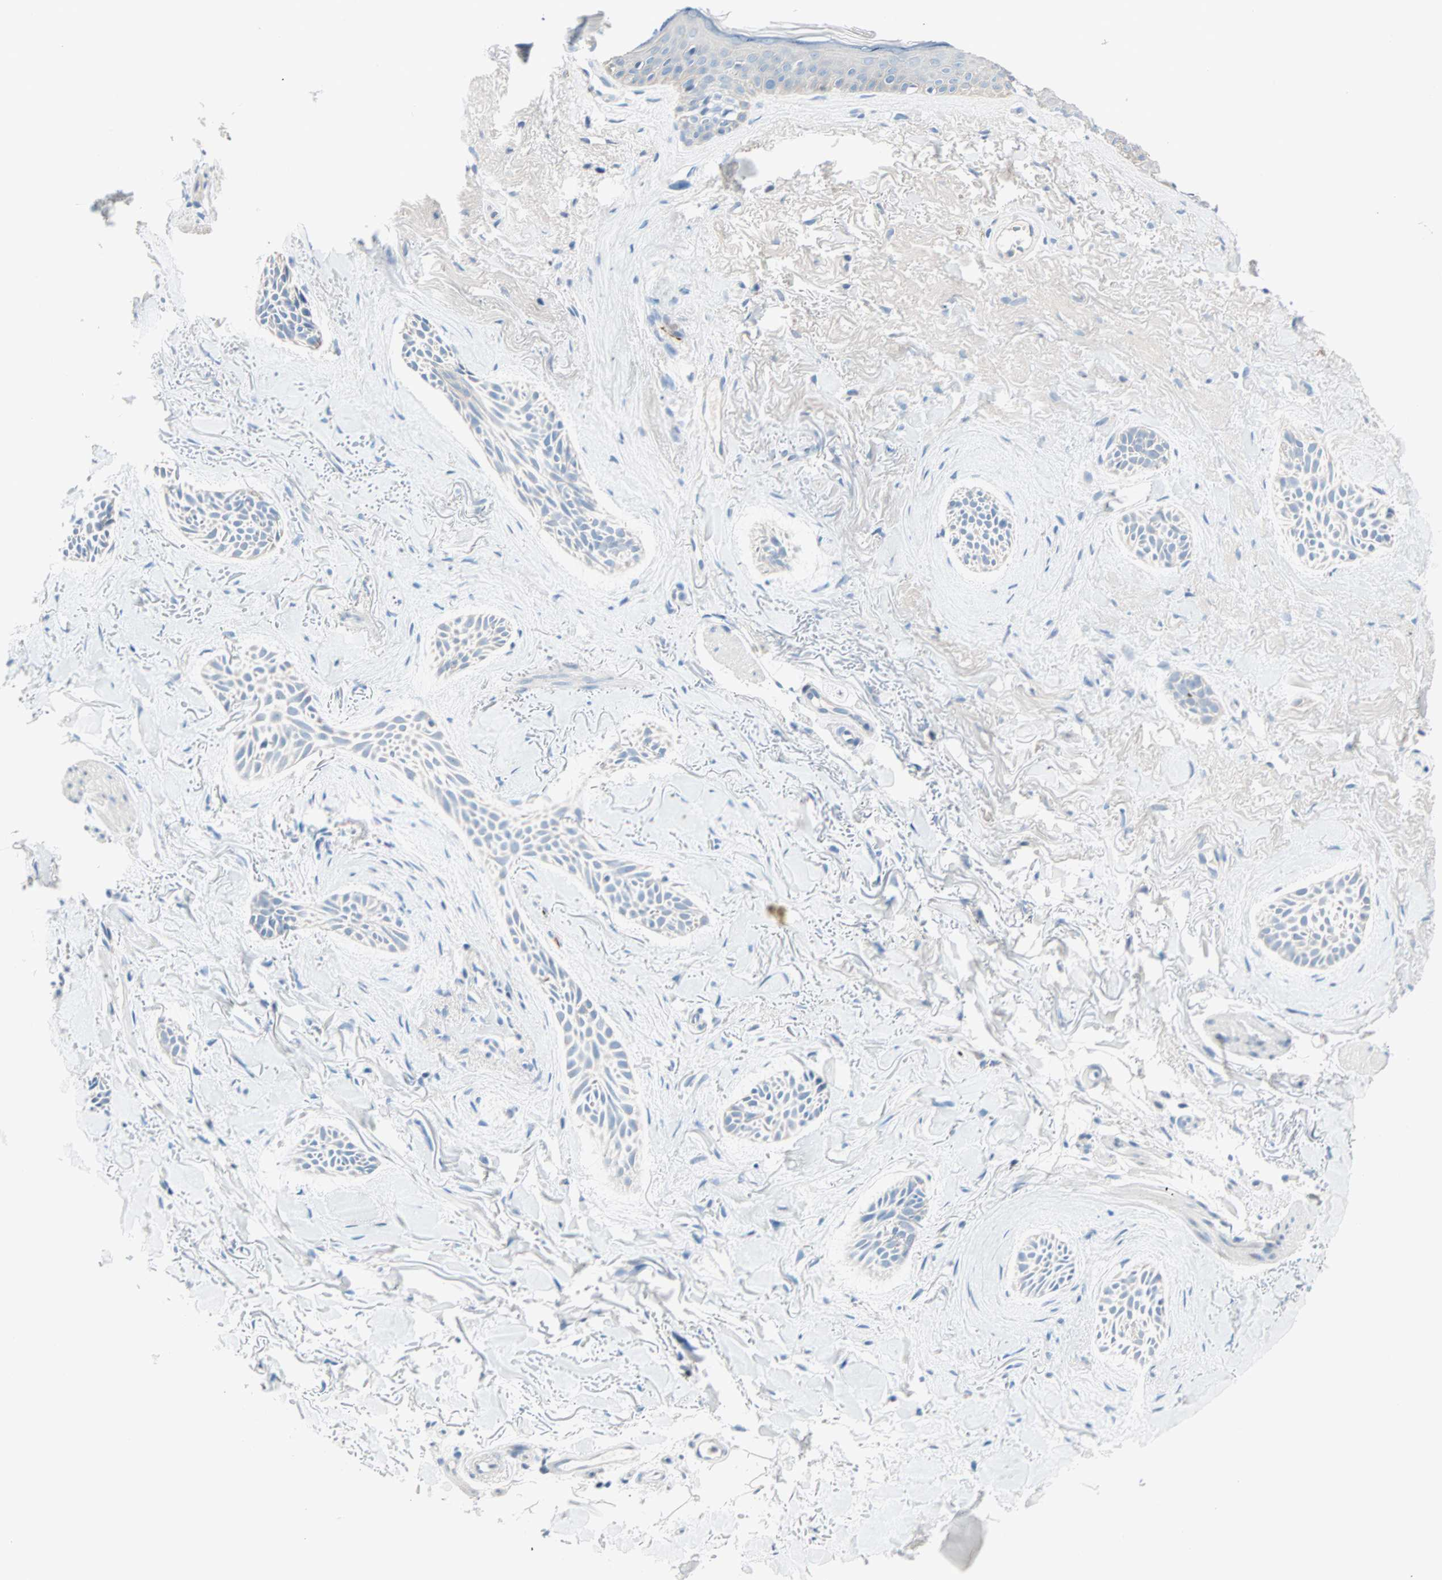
{"staining": {"intensity": "negative", "quantity": "none", "location": "none"}, "tissue": "skin cancer", "cell_type": "Tumor cells", "image_type": "cancer", "snomed": [{"axis": "morphology", "description": "Normal tissue, NOS"}, {"axis": "morphology", "description": "Basal cell carcinoma"}, {"axis": "topography", "description": "Skin"}], "caption": "IHC histopathology image of skin cancer stained for a protein (brown), which demonstrates no expression in tumor cells.", "gene": "NEFH", "patient": {"sex": "female", "age": 84}}